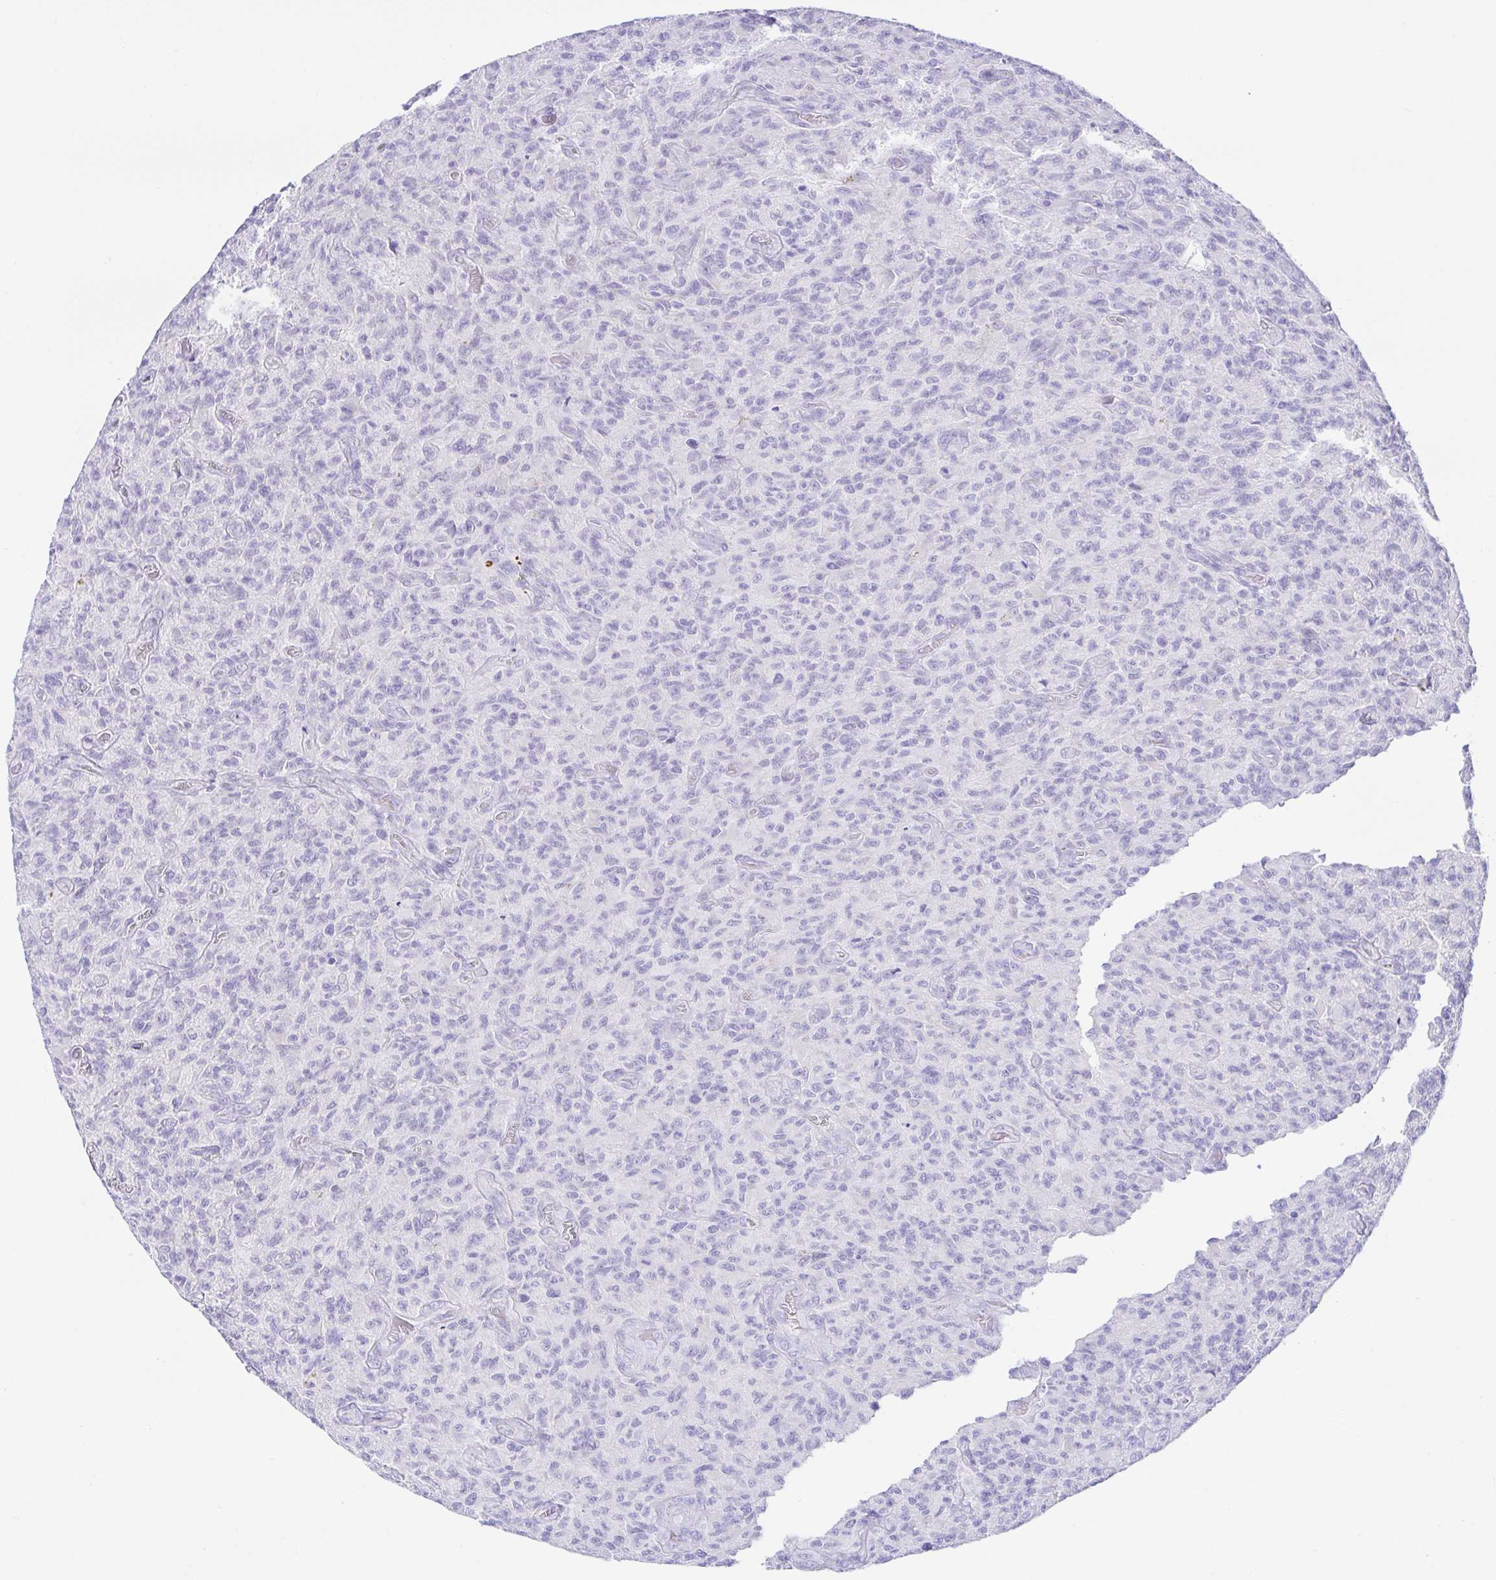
{"staining": {"intensity": "negative", "quantity": "none", "location": "none"}, "tissue": "glioma", "cell_type": "Tumor cells", "image_type": "cancer", "snomed": [{"axis": "morphology", "description": "Glioma, malignant, High grade"}, {"axis": "topography", "description": "Brain"}], "caption": "Micrograph shows no protein staining in tumor cells of high-grade glioma (malignant) tissue.", "gene": "PAX8", "patient": {"sex": "male", "age": 61}}